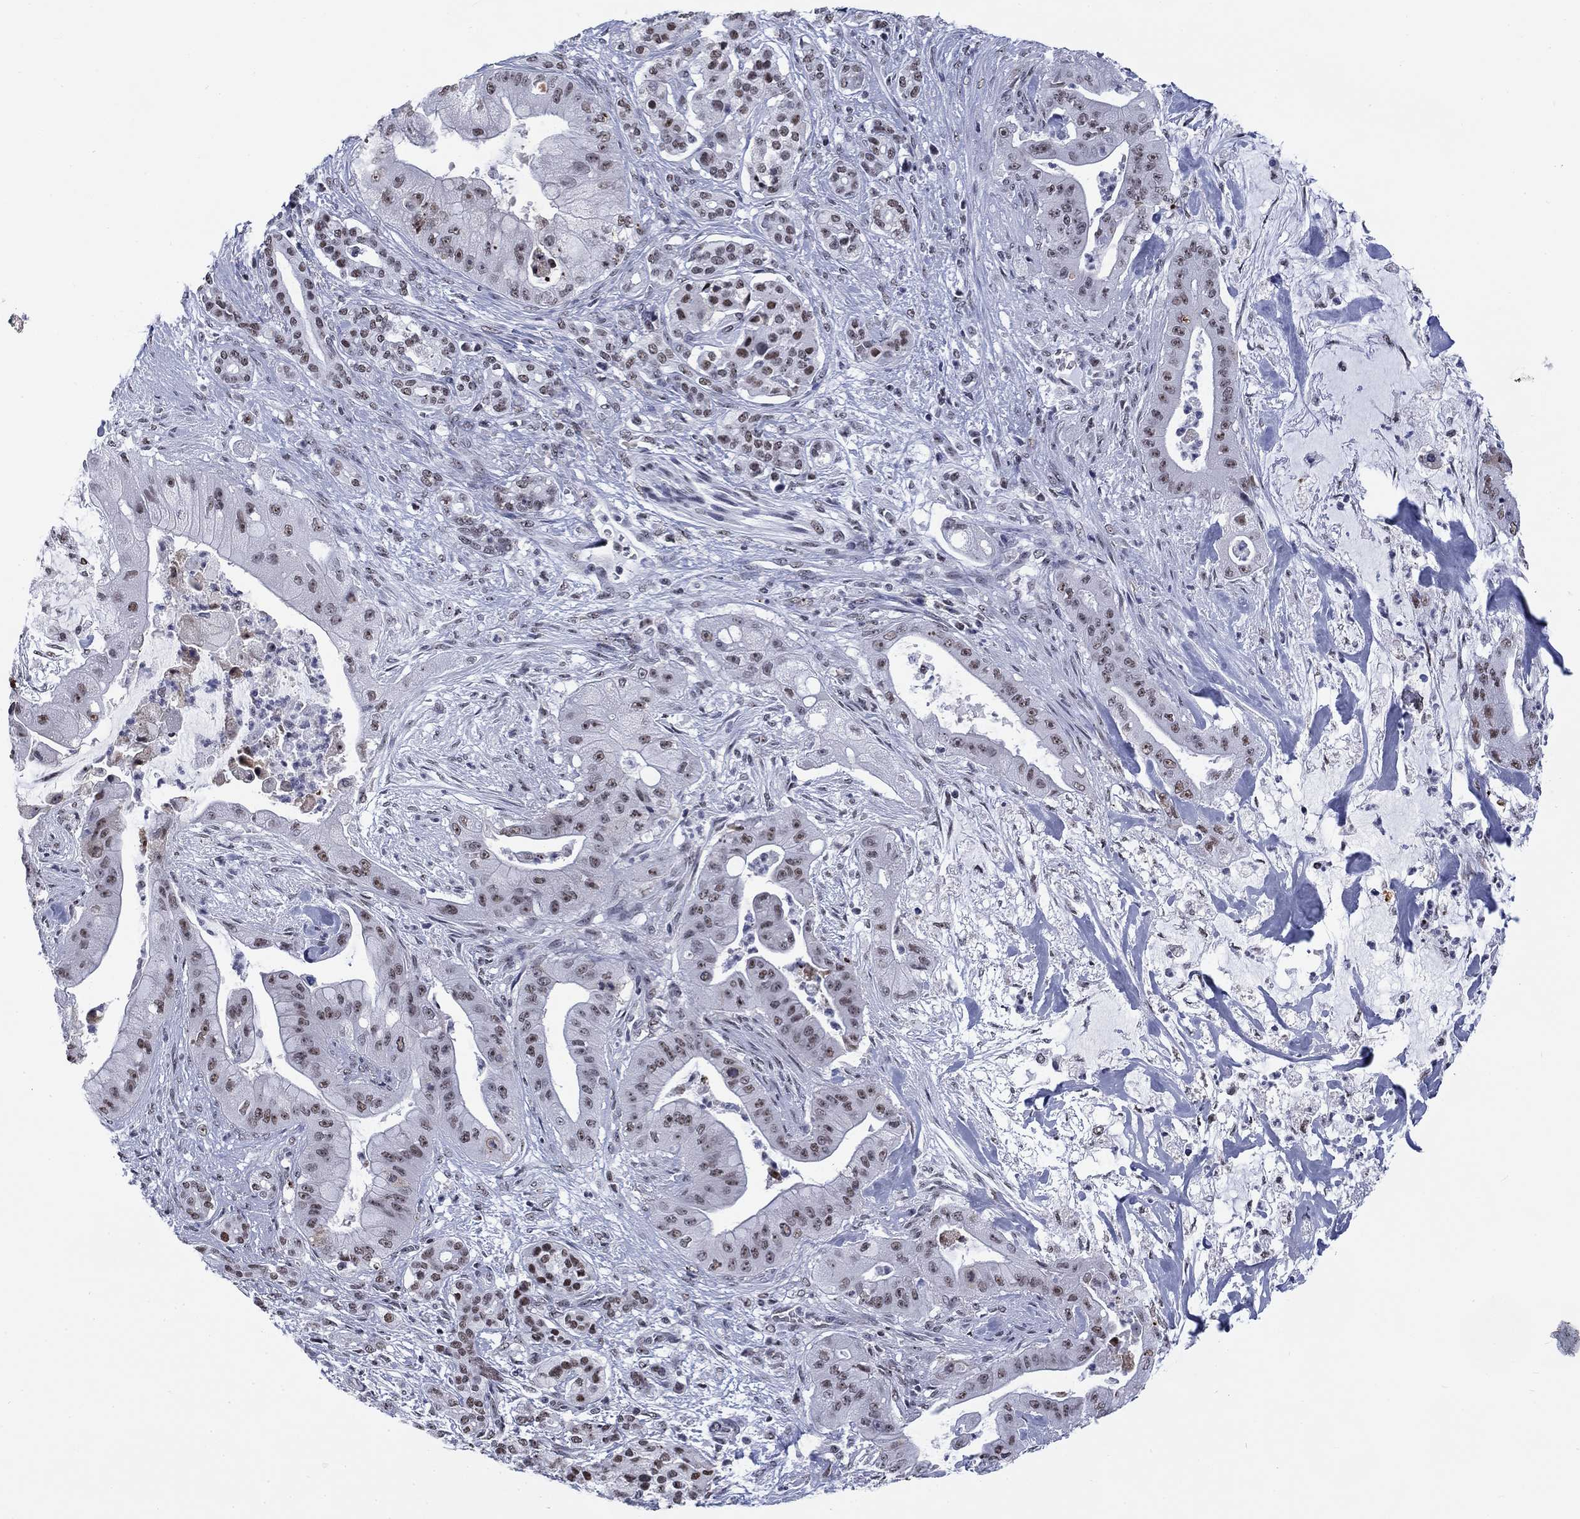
{"staining": {"intensity": "moderate", "quantity": "25%-75%", "location": "nuclear"}, "tissue": "pancreatic cancer", "cell_type": "Tumor cells", "image_type": "cancer", "snomed": [{"axis": "morphology", "description": "Normal tissue, NOS"}, {"axis": "morphology", "description": "Inflammation, NOS"}, {"axis": "morphology", "description": "Adenocarcinoma, NOS"}, {"axis": "topography", "description": "Pancreas"}], "caption": "There is medium levels of moderate nuclear staining in tumor cells of pancreatic cancer (adenocarcinoma), as demonstrated by immunohistochemical staining (brown color).", "gene": "CSRNP3", "patient": {"sex": "male", "age": 57}}